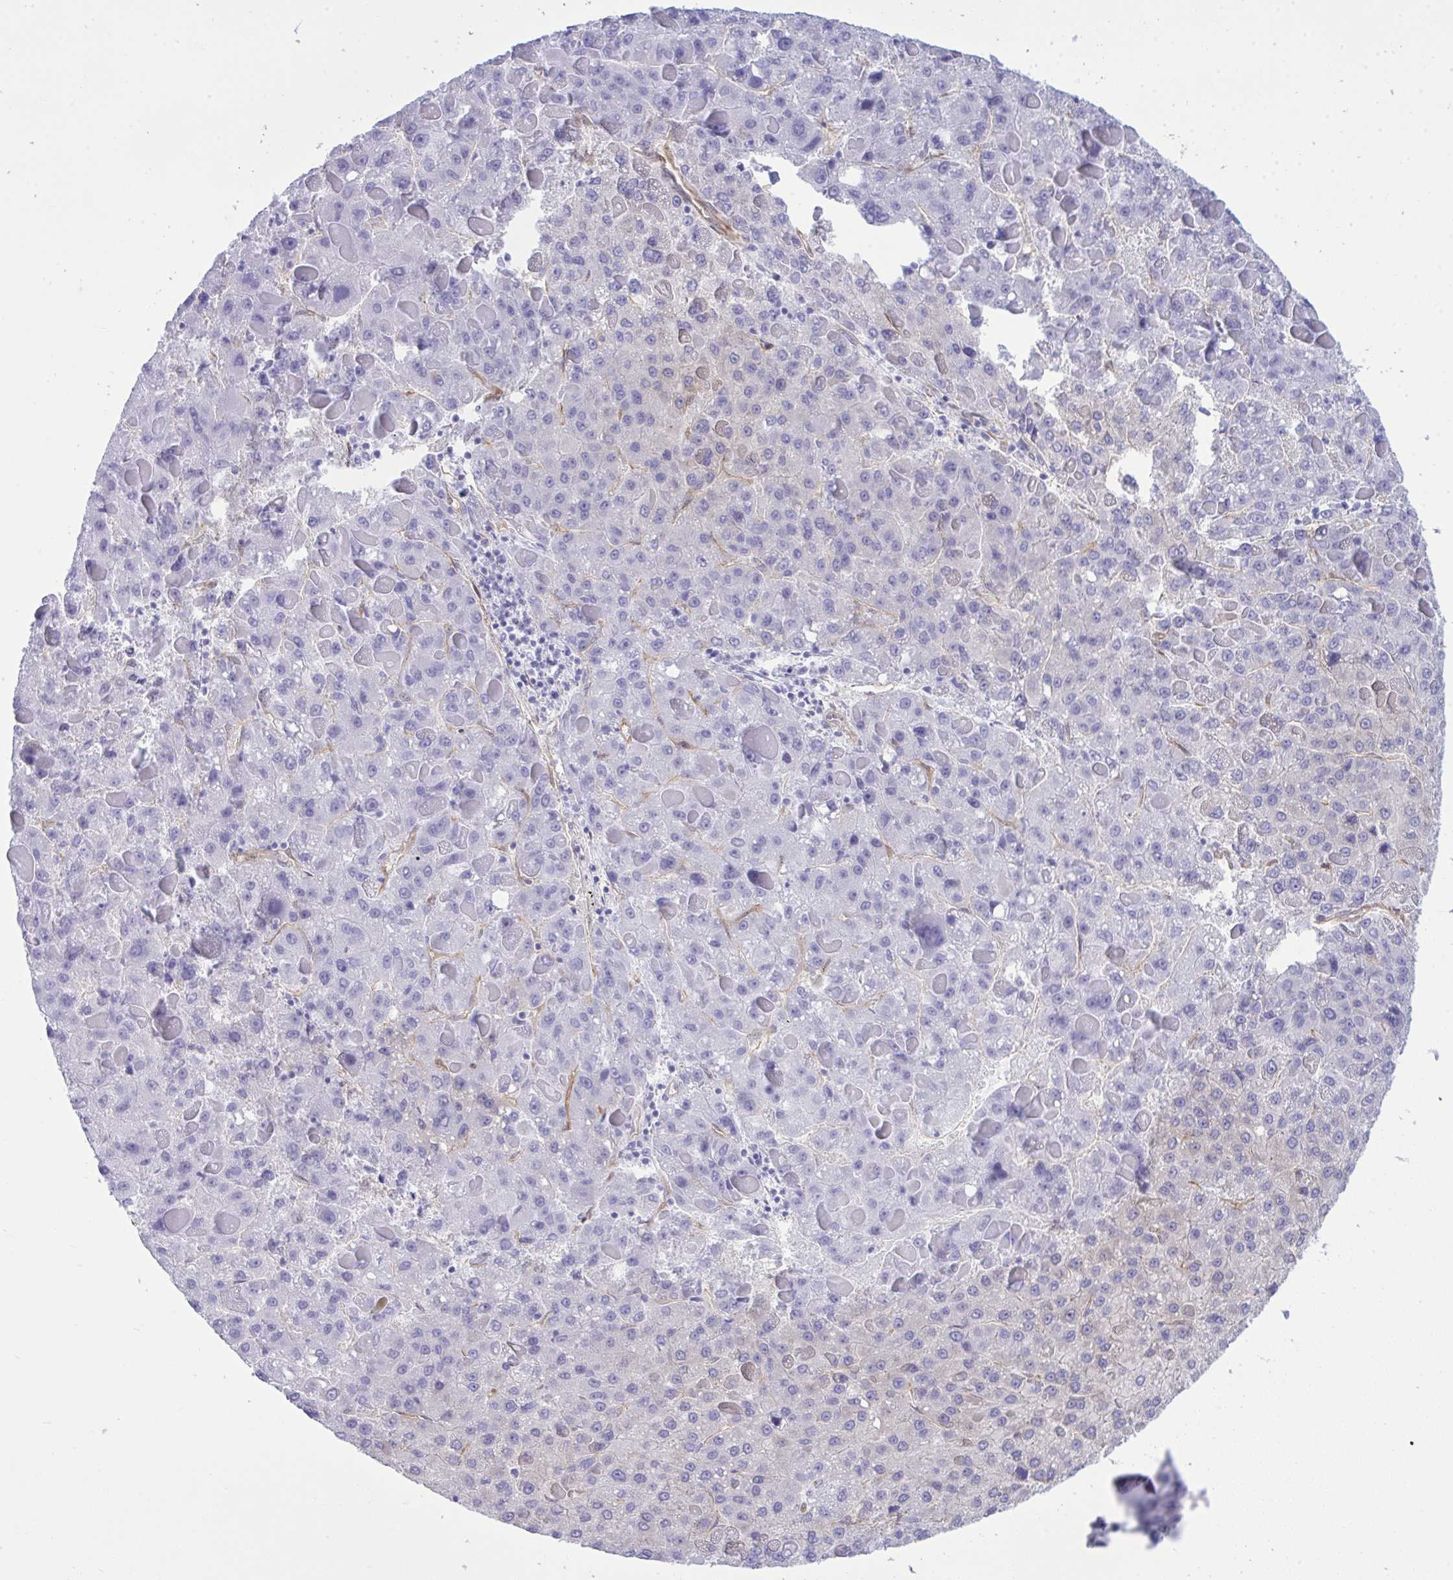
{"staining": {"intensity": "negative", "quantity": "none", "location": "none"}, "tissue": "liver cancer", "cell_type": "Tumor cells", "image_type": "cancer", "snomed": [{"axis": "morphology", "description": "Carcinoma, Hepatocellular, NOS"}, {"axis": "topography", "description": "Liver"}], "caption": "High power microscopy image of an immunohistochemistry (IHC) image of liver cancer (hepatocellular carcinoma), revealing no significant expression in tumor cells.", "gene": "LIMS2", "patient": {"sex": "female", "age": 82}}